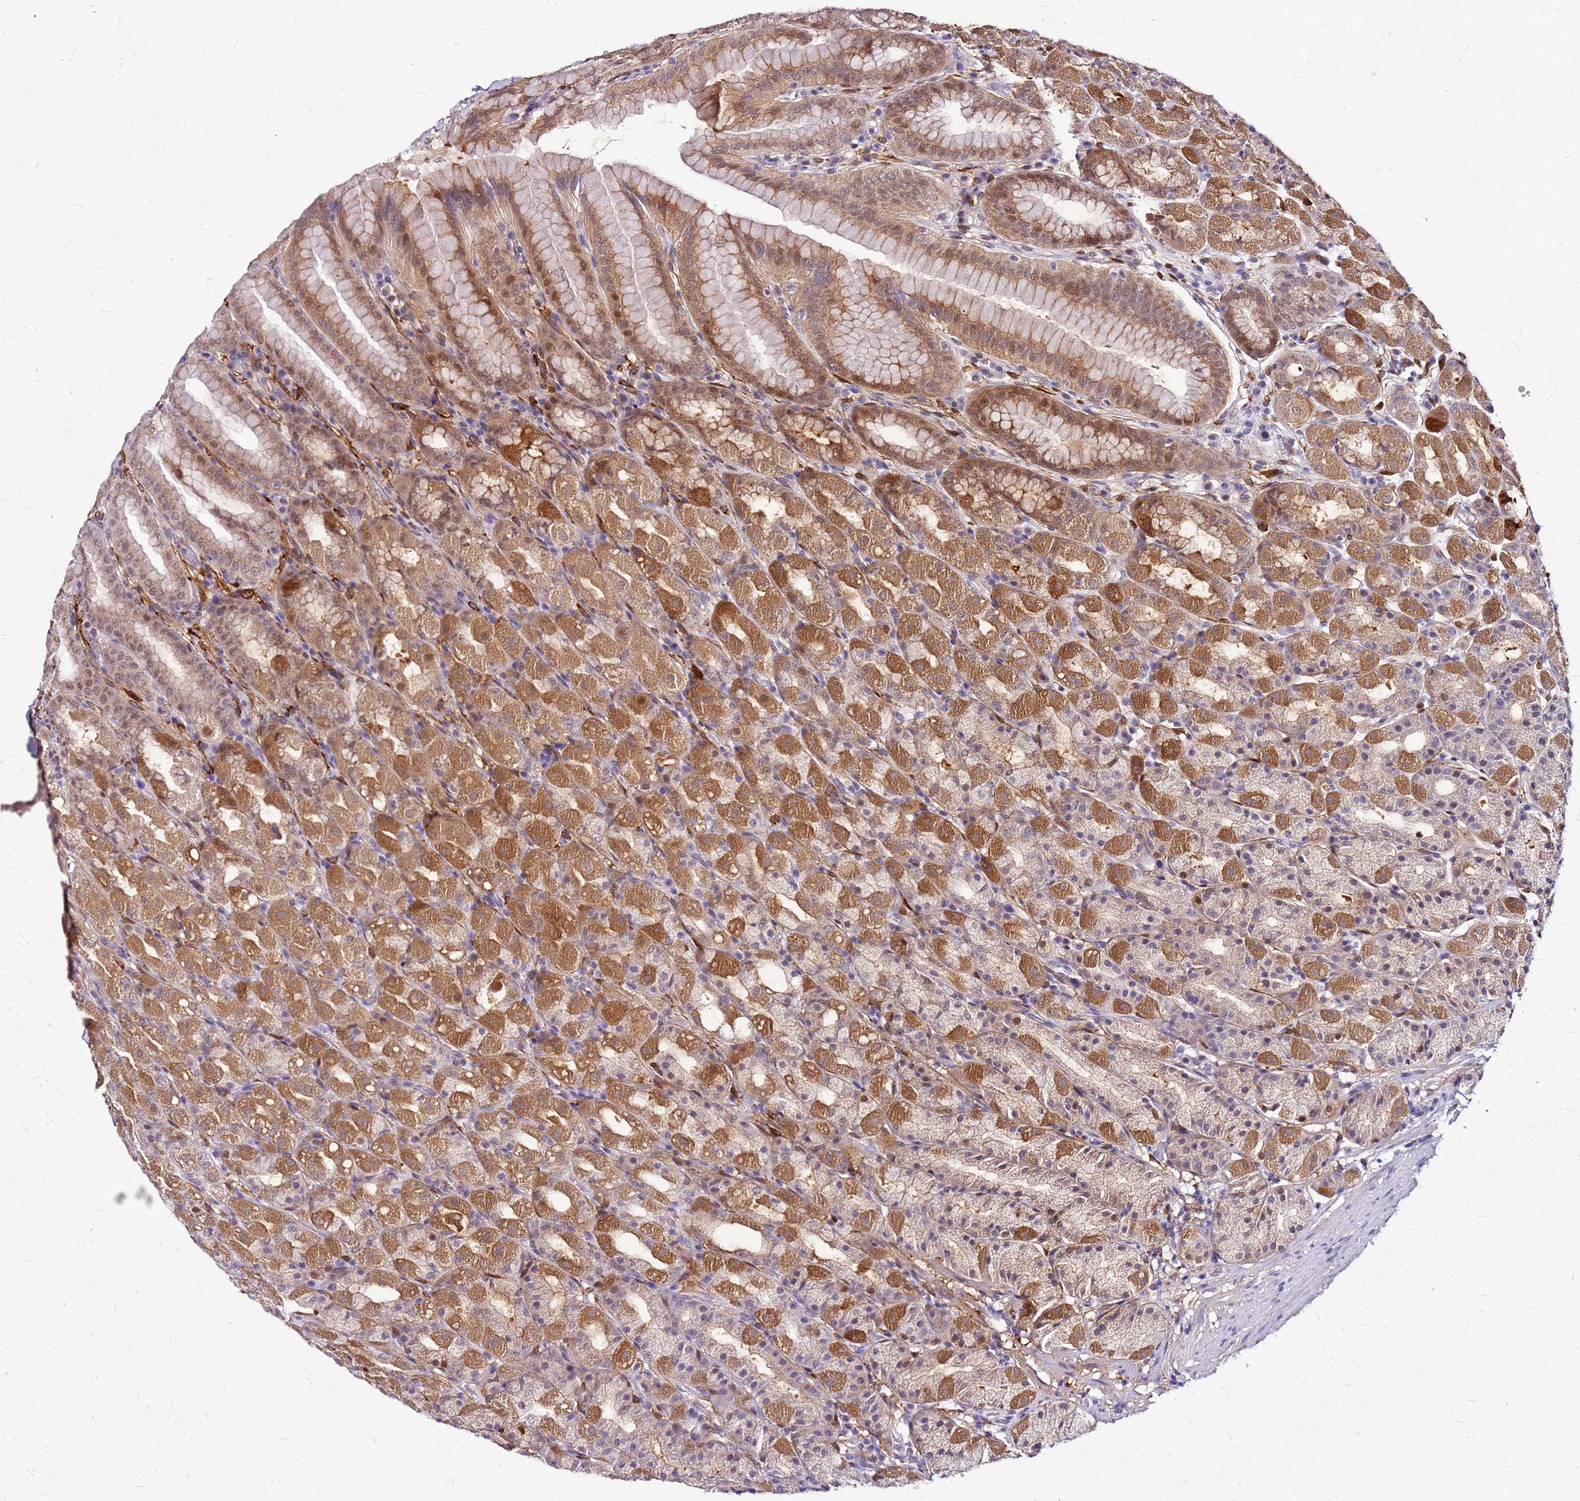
{"staining": {"intensity": "strong", "quantity": ">75%", "location": "cytoplasmic/membranous"}, "tissue": "stomach", "cell_type": "Glandular cells", "image_type": "normal", "snomed": [{"axis": "morphology", "description": "Normal tissue, NOS"}, {"axis": "topography", "description": "Stomach, upper"}, {"axis": "topography", "description": "Stomach"}], "caption": "Glandular cells reveal strong cytoplasmic/membranous staining in about >75% of cells in normal stomach. Immunohistochemistry stains the protein of interest in brown and the nuclei are stained blue.", "gene": "ALDH1A3", "patient": {"sex": "male", "age": 68}}